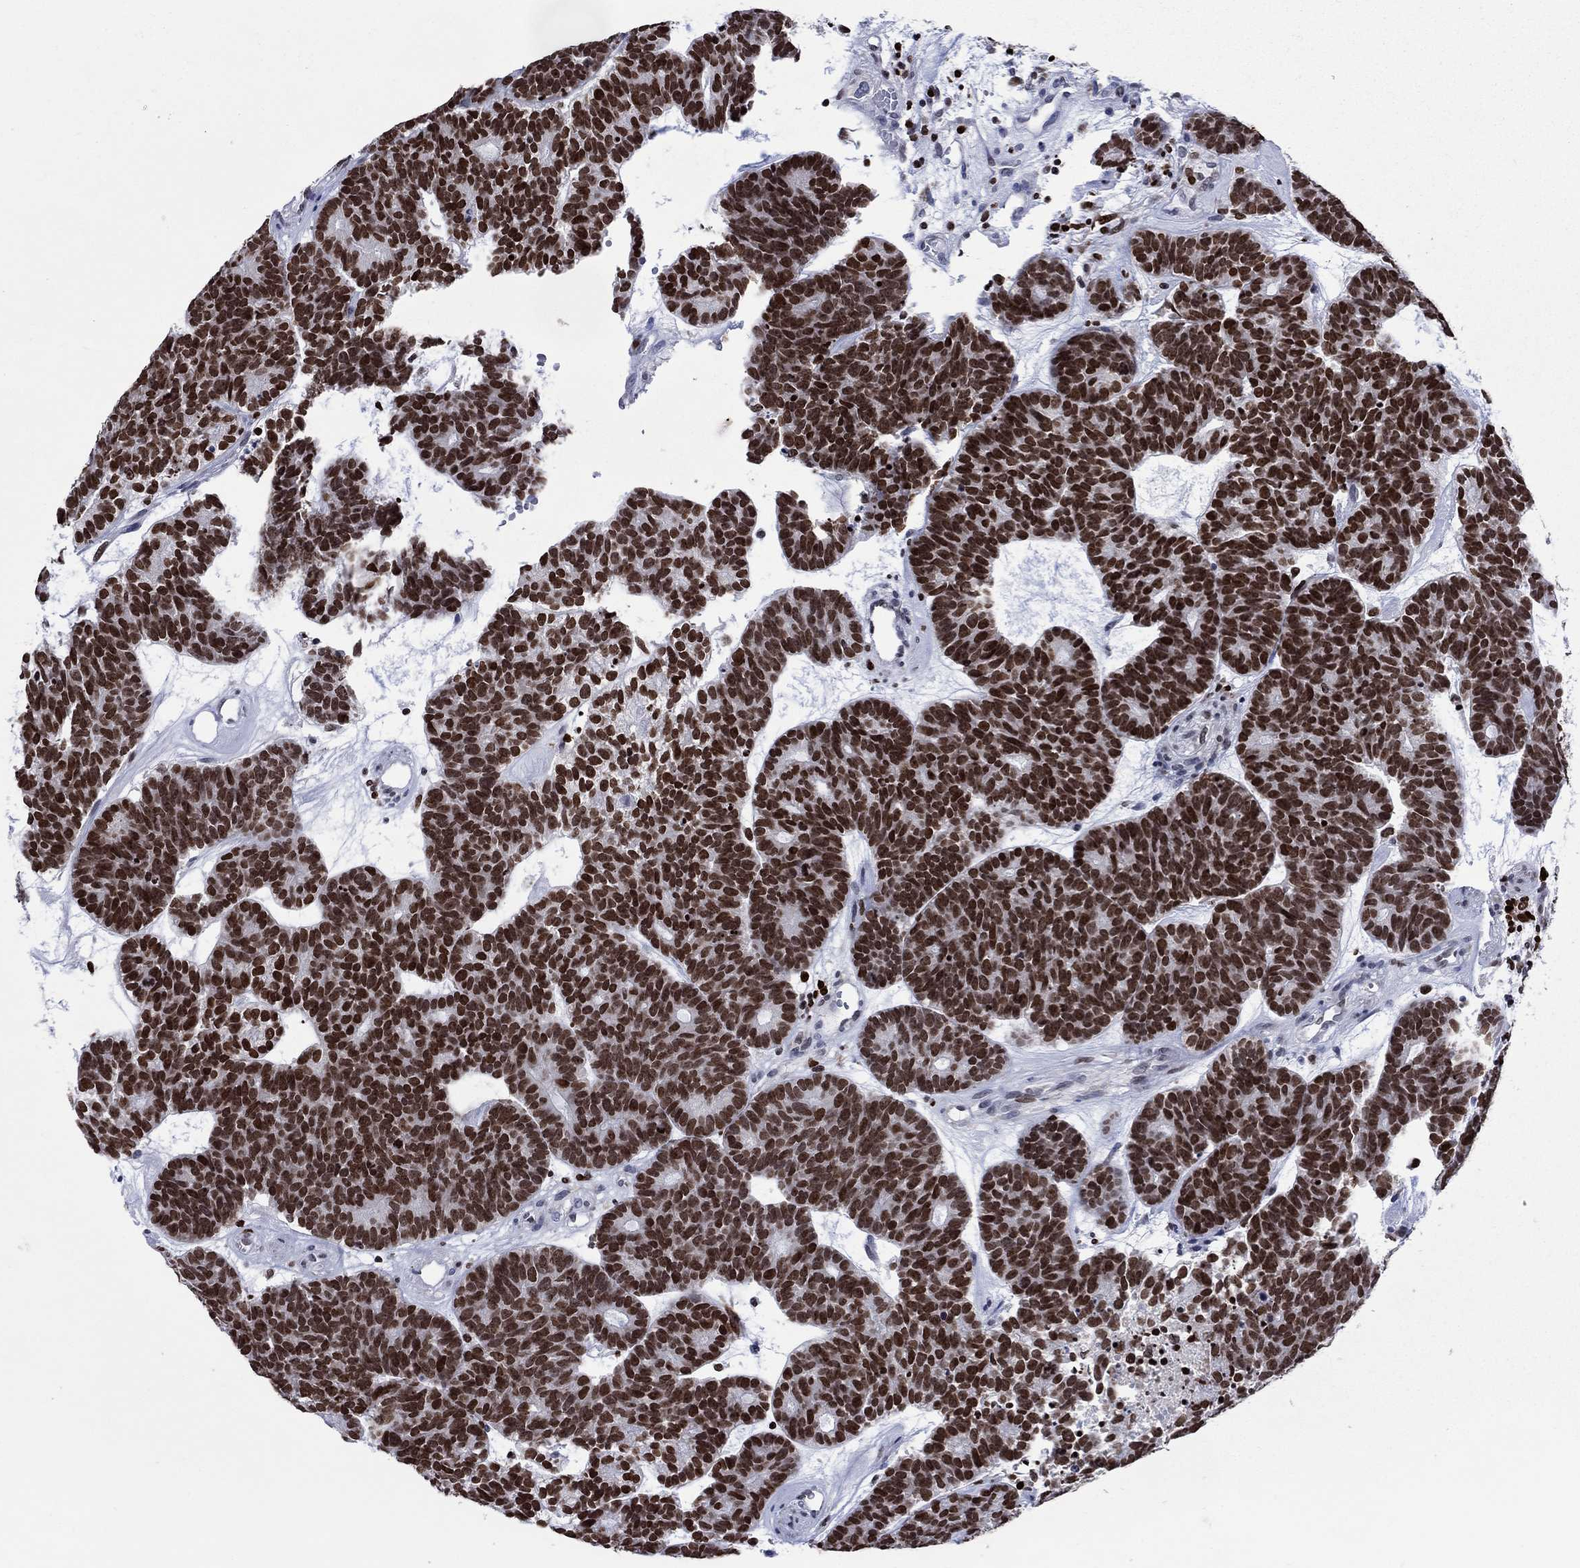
{"staining": {"intensity": "strong", "quantity": ">75%", "location": "nuclear"}, "tissue": "head and neck cancer", "cell_type": "Tumor cells", "image_type": "cancer", "snomed": [{"axis": "morphology", "description": "Adenocarcinoma, NOS"}, {"axis": "topography", "description": "Head-Neck"}], "caption": "A high-resolution histopathology image shows IHC staining of head and neck adenocarcinoma, which displays strong nuclear expression in about >75% of tumor cells.", "gene": "HMGA1", "patient": {"sex": "female", "age": 81}}